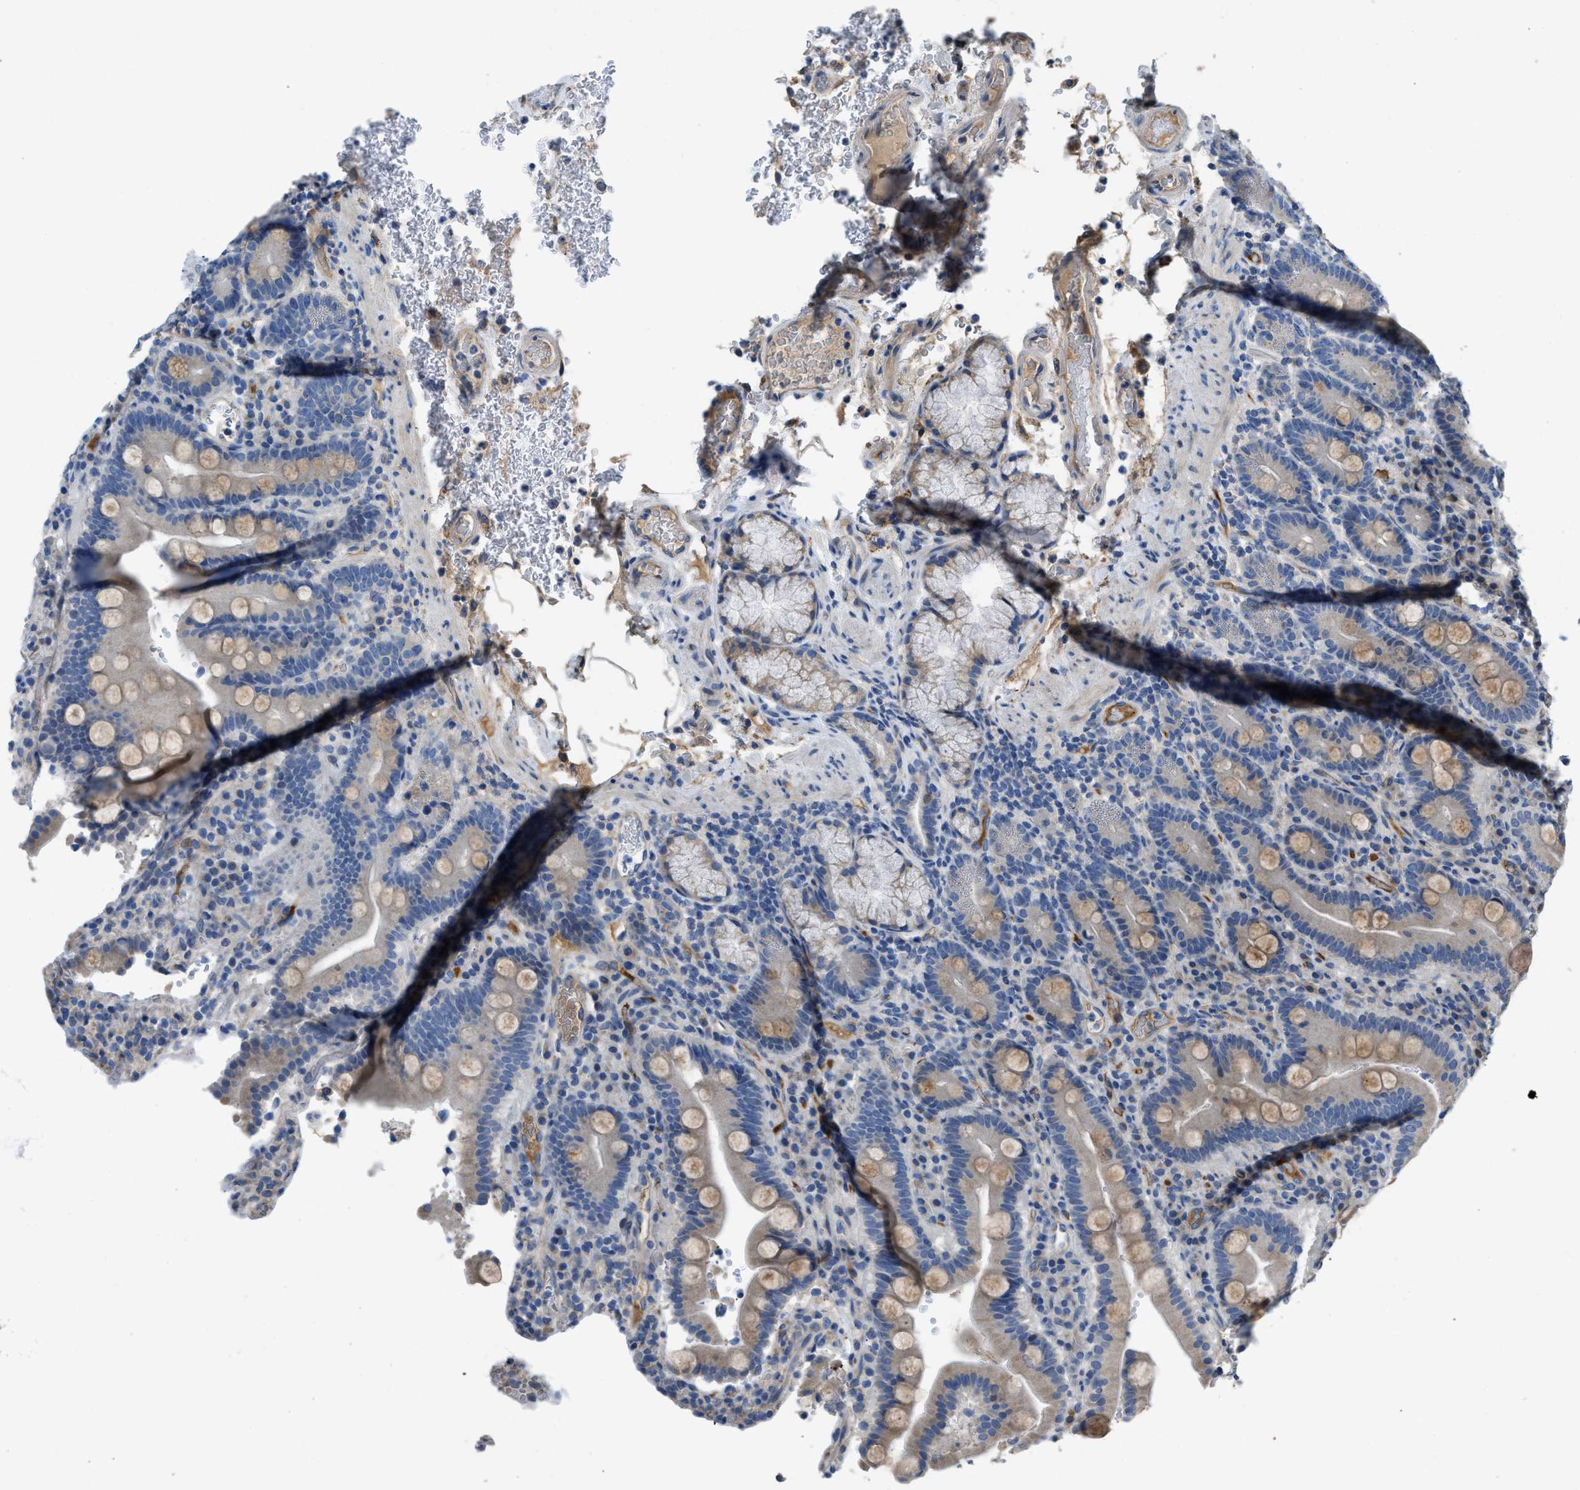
{"staining": {"intensity": "moderate", "quantity": "25%-75%", "location": "cytoplasmic/membranous"}, "tissue": "duodenum", "cell_type": "Glandular cells", "image_type": "normal", "snomed": [{"axis": "morphology", "description": "Normal tissue, NOS"}, {"axis": "topography", "description": "Small intestine, NOS"}], "caption": "This micrograph shows immunohistochemistry (IHC) staining of unremarkable duodenum, with medium moderate cytoplasmic/membranous positivity in approximately 25%-75% of glandular cells.", "gene": "GGCX", "patient": {"sex": "female", "age": 71}}